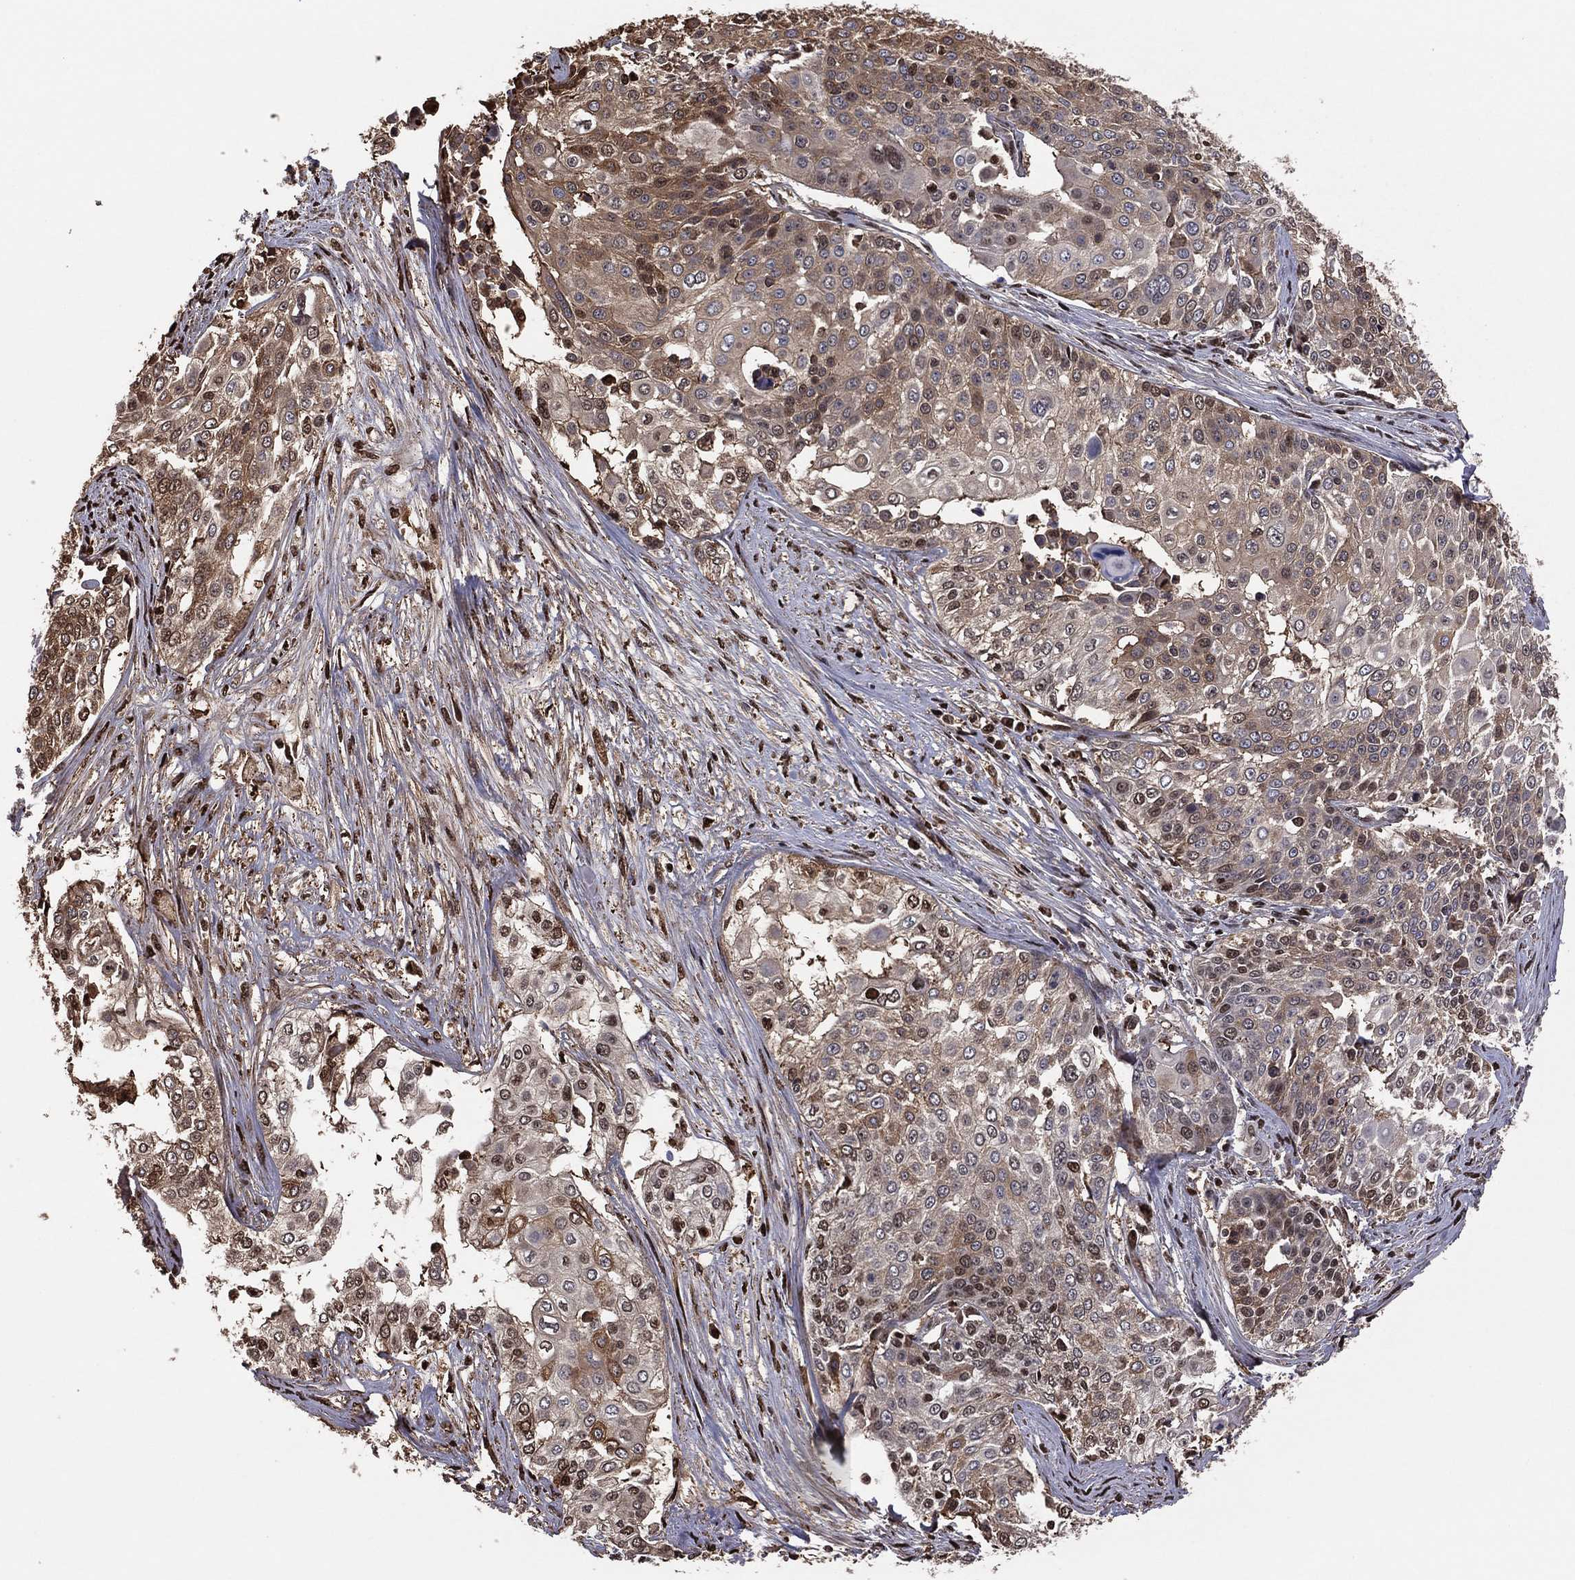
{"staining": {"intensity": "moderate", "quantity": "<25%", "location": "cytoplasmic/membranous,nuclear"}, "tissue": "cervical cancer", "cell_type": "Tumor cells", "image_type": "cancer", "snomed": [{"axis": "morphology", "description": "Squamous cell carcinoma, NOS"}, {"axis": "topography", "description": "Cervix"}], "caption": "Cervical cancer (squamous cell carcinoma) stained for a protein (brown) reveals moderate cytoplasmic/membranous and nuclear positive staining in approximately <25% of tumor cells.", "gene": "GAPDH", "patient": {"sex": "female", "age": 39}}